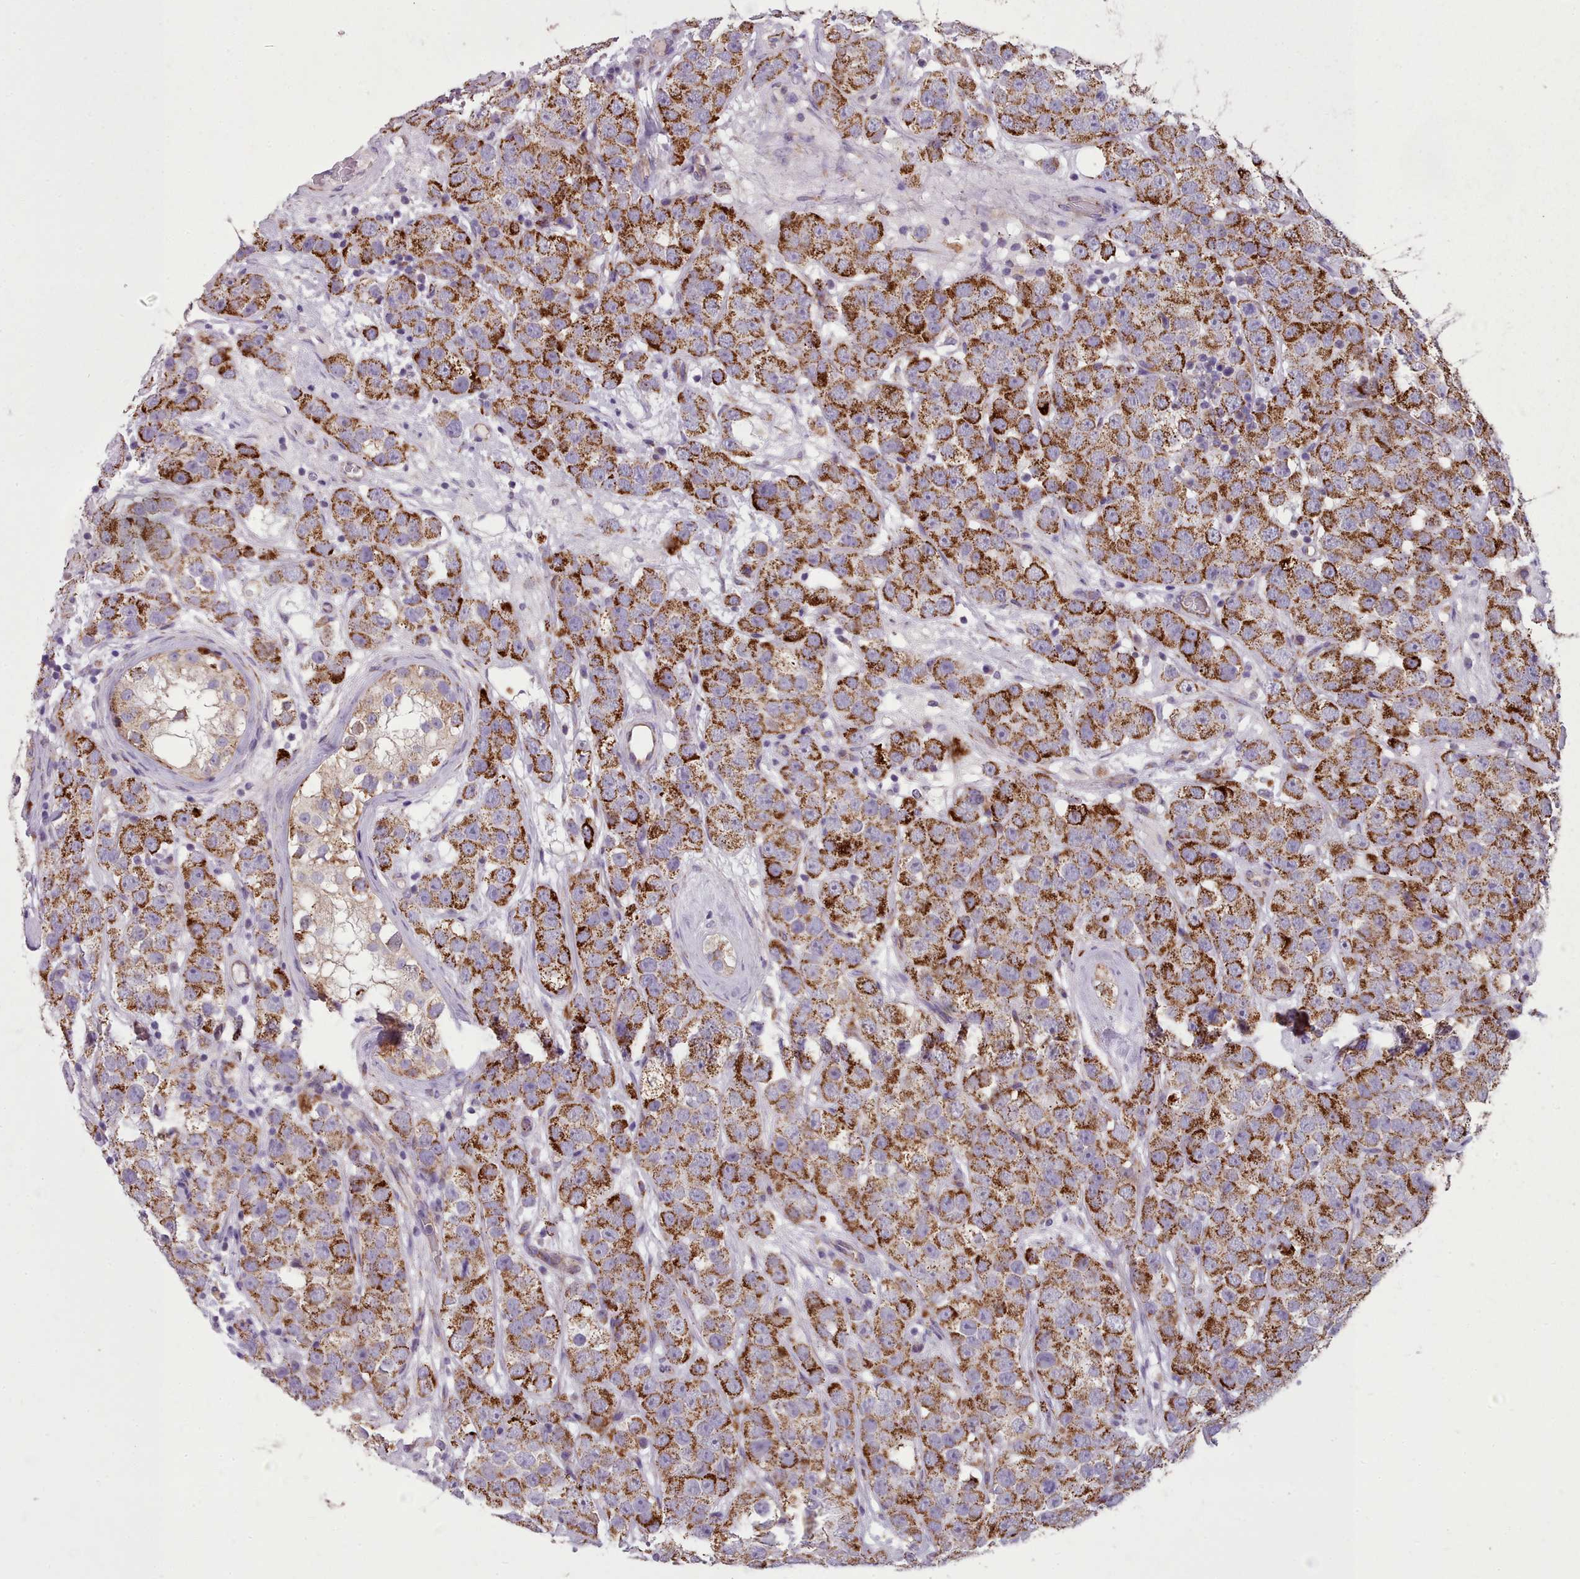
{"staining": {"intensity": "strong", "quantity": ">75%", "location": "cytoplasmic/membranous"}, "tissue": "testis cancer", "cell_type": "Tumor cells", "image_type": "cancer", "snomed": [{"axis": "morphology", "description": "Seminoma, NOS"}, {"axis": "topography", "description": "Testis"}], "caption": "DAB (3,3'-diaminobenzidine) immunohistochemical staining of testis cancer (seminoma) shows strong cytoplasmic/membranous protein expression in about >75% of tumor cells.", "gene": "FKBP10", "patient": {"sex": "male", "age": 28}}